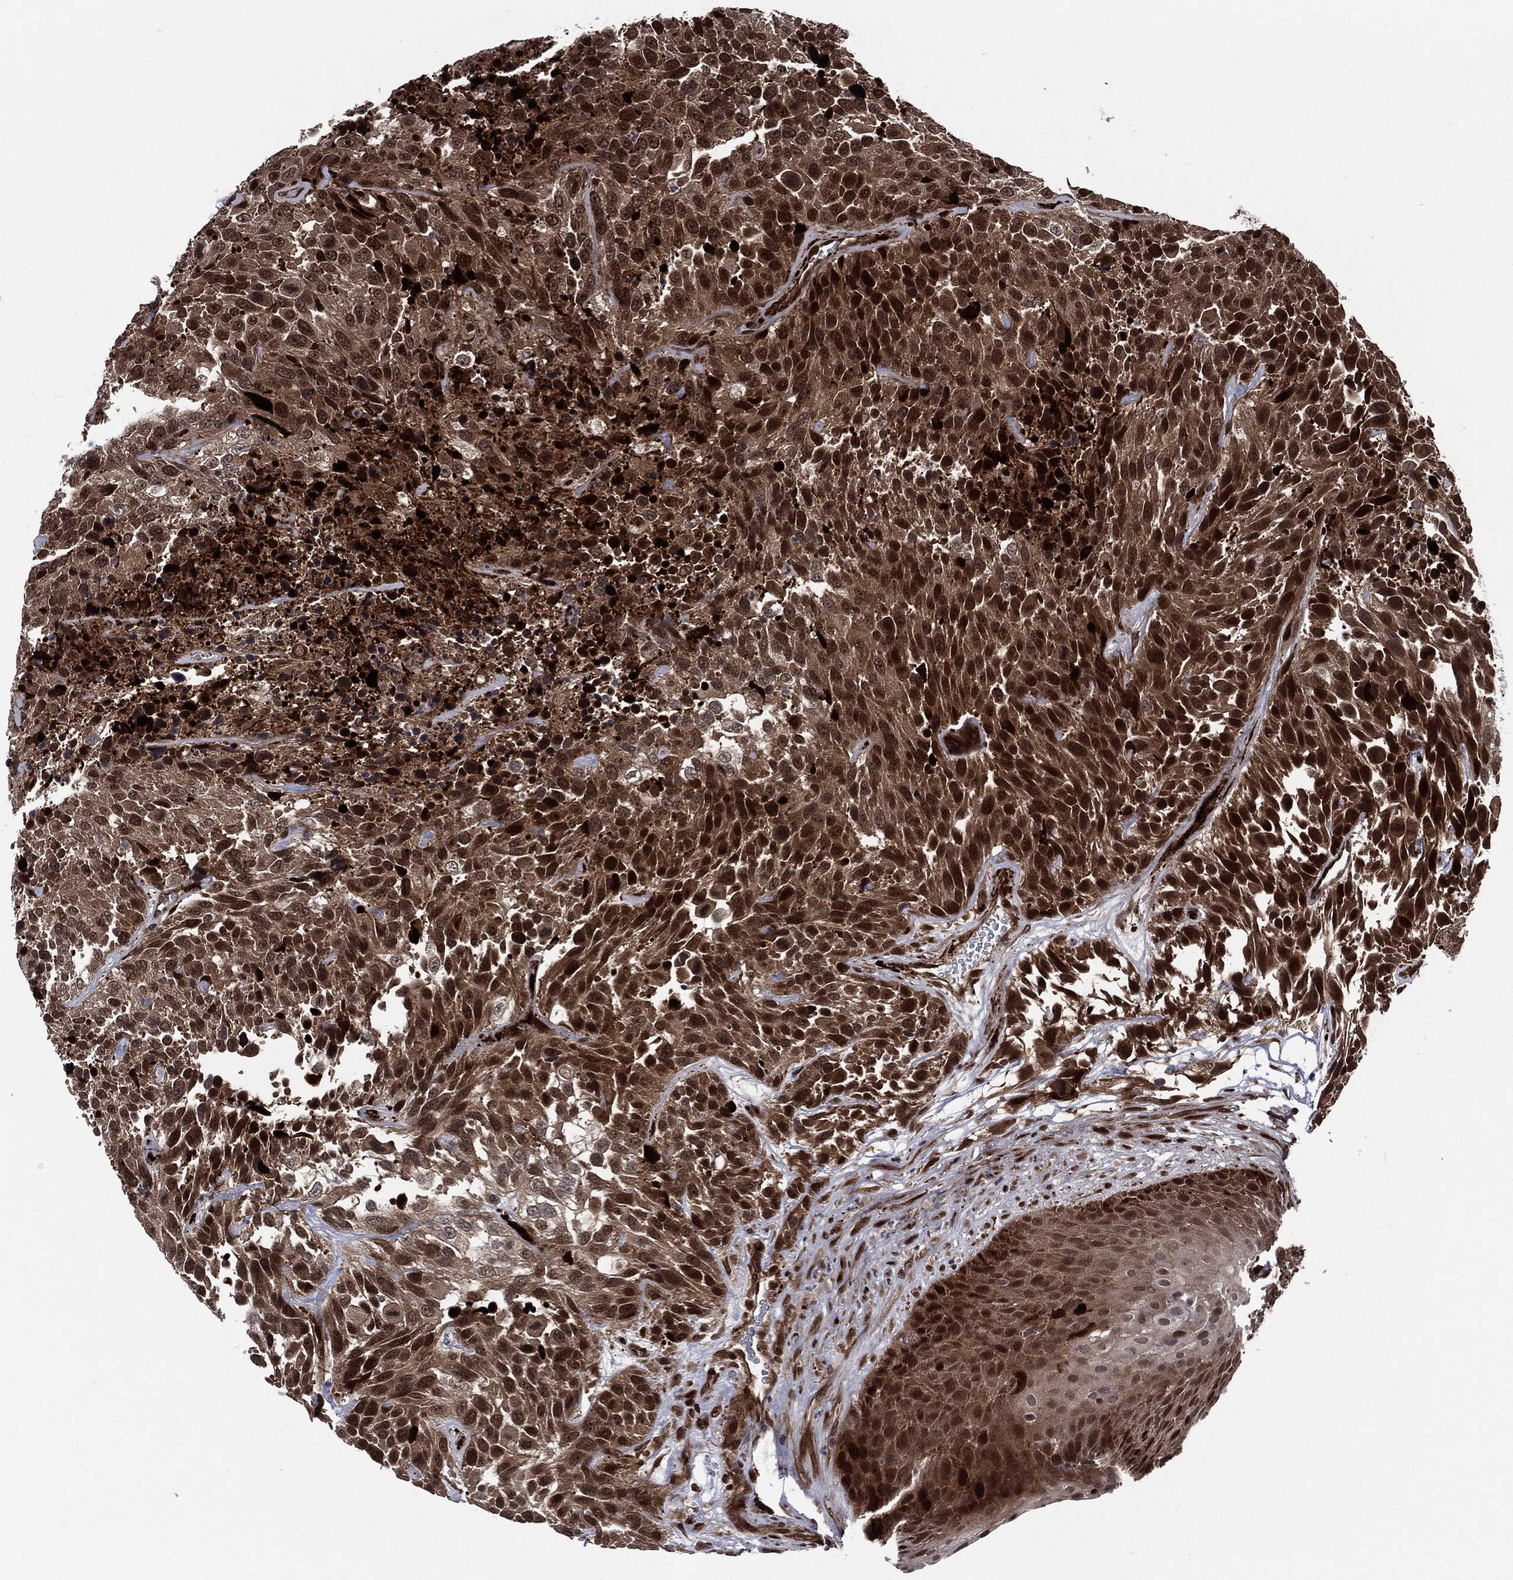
{"staining": {"intensity": "strong", "quantity": ">75%", "location": "cytoplasmic/membranous,nuclear"}, "tissue": "urothelial cancer", "cell_type": "Tumor cells", "image_type": "cancer", "snomed": [{"axis": "morphology", "description": "Urothelial carcinoma, High grade"}, {"axis": "topography", "description": "Urinary bladder"}], "caption": "Urothelial carcinoma (high-grade) was stained to show a protein in brown. There is high levels of strong cytoplasmic/membranous and nuclear expression in about >75% of tumor cells. (DAB (3,3'-diaminobenzidine) IHC, brown staining for protein, blue staining for nuclei).", "gene": "SMAD4", "patient": {"sex": "female", "age": 70}}